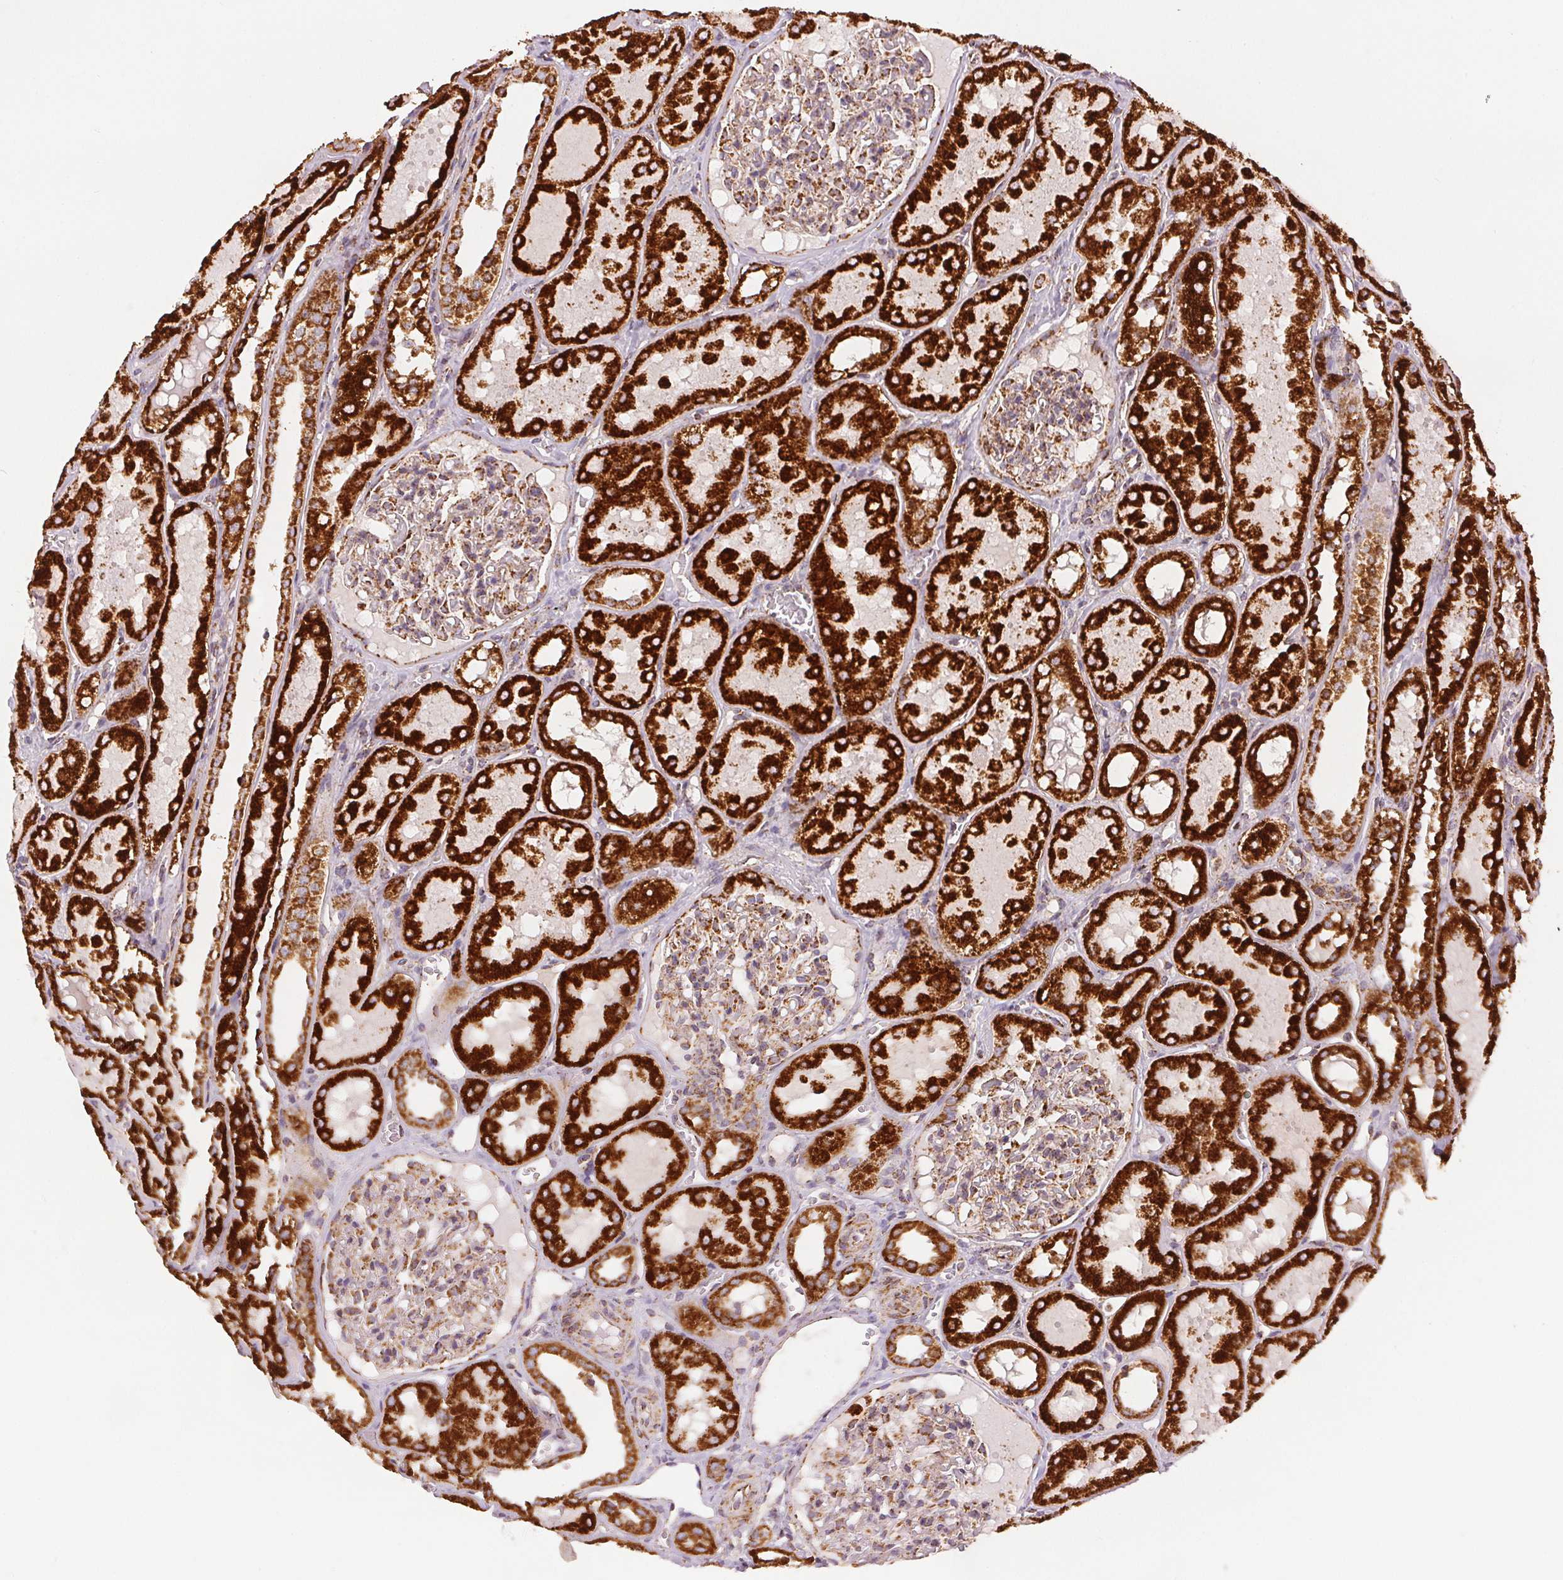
{"staining": {"intensity": "moderate", "quantity": "25%-75%", "location": "cytoplasmic/membranous"}, "tissue": "kidney", "cell_type": "Cells in glomeruli", "image_type": "normal", "snomed": [{"axis": "morphology", "description": "Normal tissue, NOS"}, {"axis": "topography", "description": "Kidney"}, {"axis": "topography", "description": "Urinary bladder"}], "caption": "A medium amount of moderate cytoplasmic/membranous positivity is identified in about 25%-75% of cells in glomeruli in normal kidney.", "gene": "SDHB", "patient": {"sex": "male", "age": 16}}